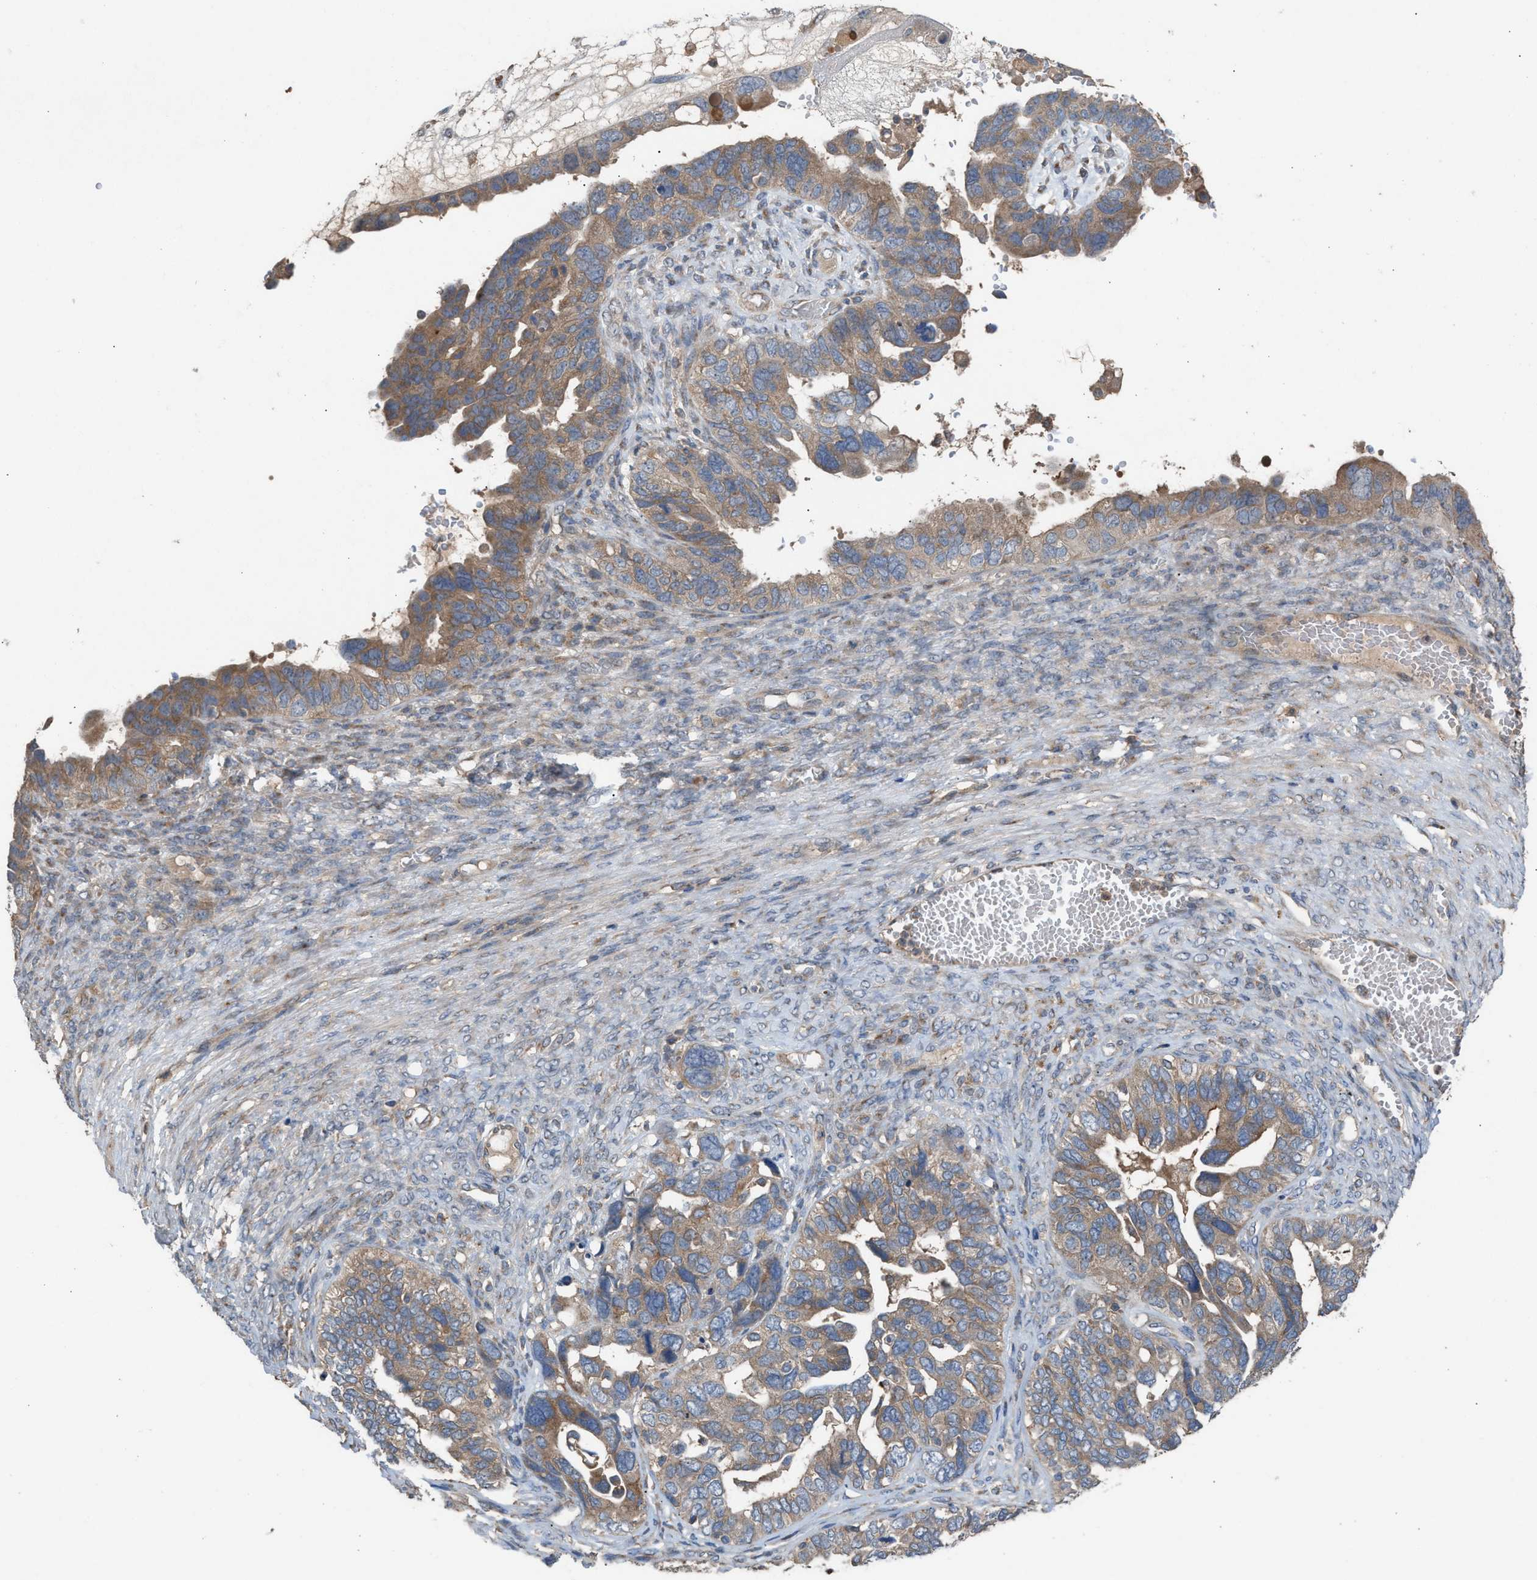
{"staining": {"intensity": "weak", "quantity": ">75%", "location": "cytoplasmic/membranous"}, "tissue": "ovarian cancer", "cell_type": "Tumor cells", "image_type": "cancer", "snomed": [{"axis": "morphology", "description": "Cystadenocarcinoma, serous, NOS"}, {"axis": "topography", "description": "Ovary"}], "caption": "Ovarian serous cystadenocarcinoma was stained to show a protein in brown. There is low levels of weak cytoplasmic/membranous staining in approximately >75% of tumor cells.", "gene": "TPK1", "patient": {"sex": "female", "age": 79}}